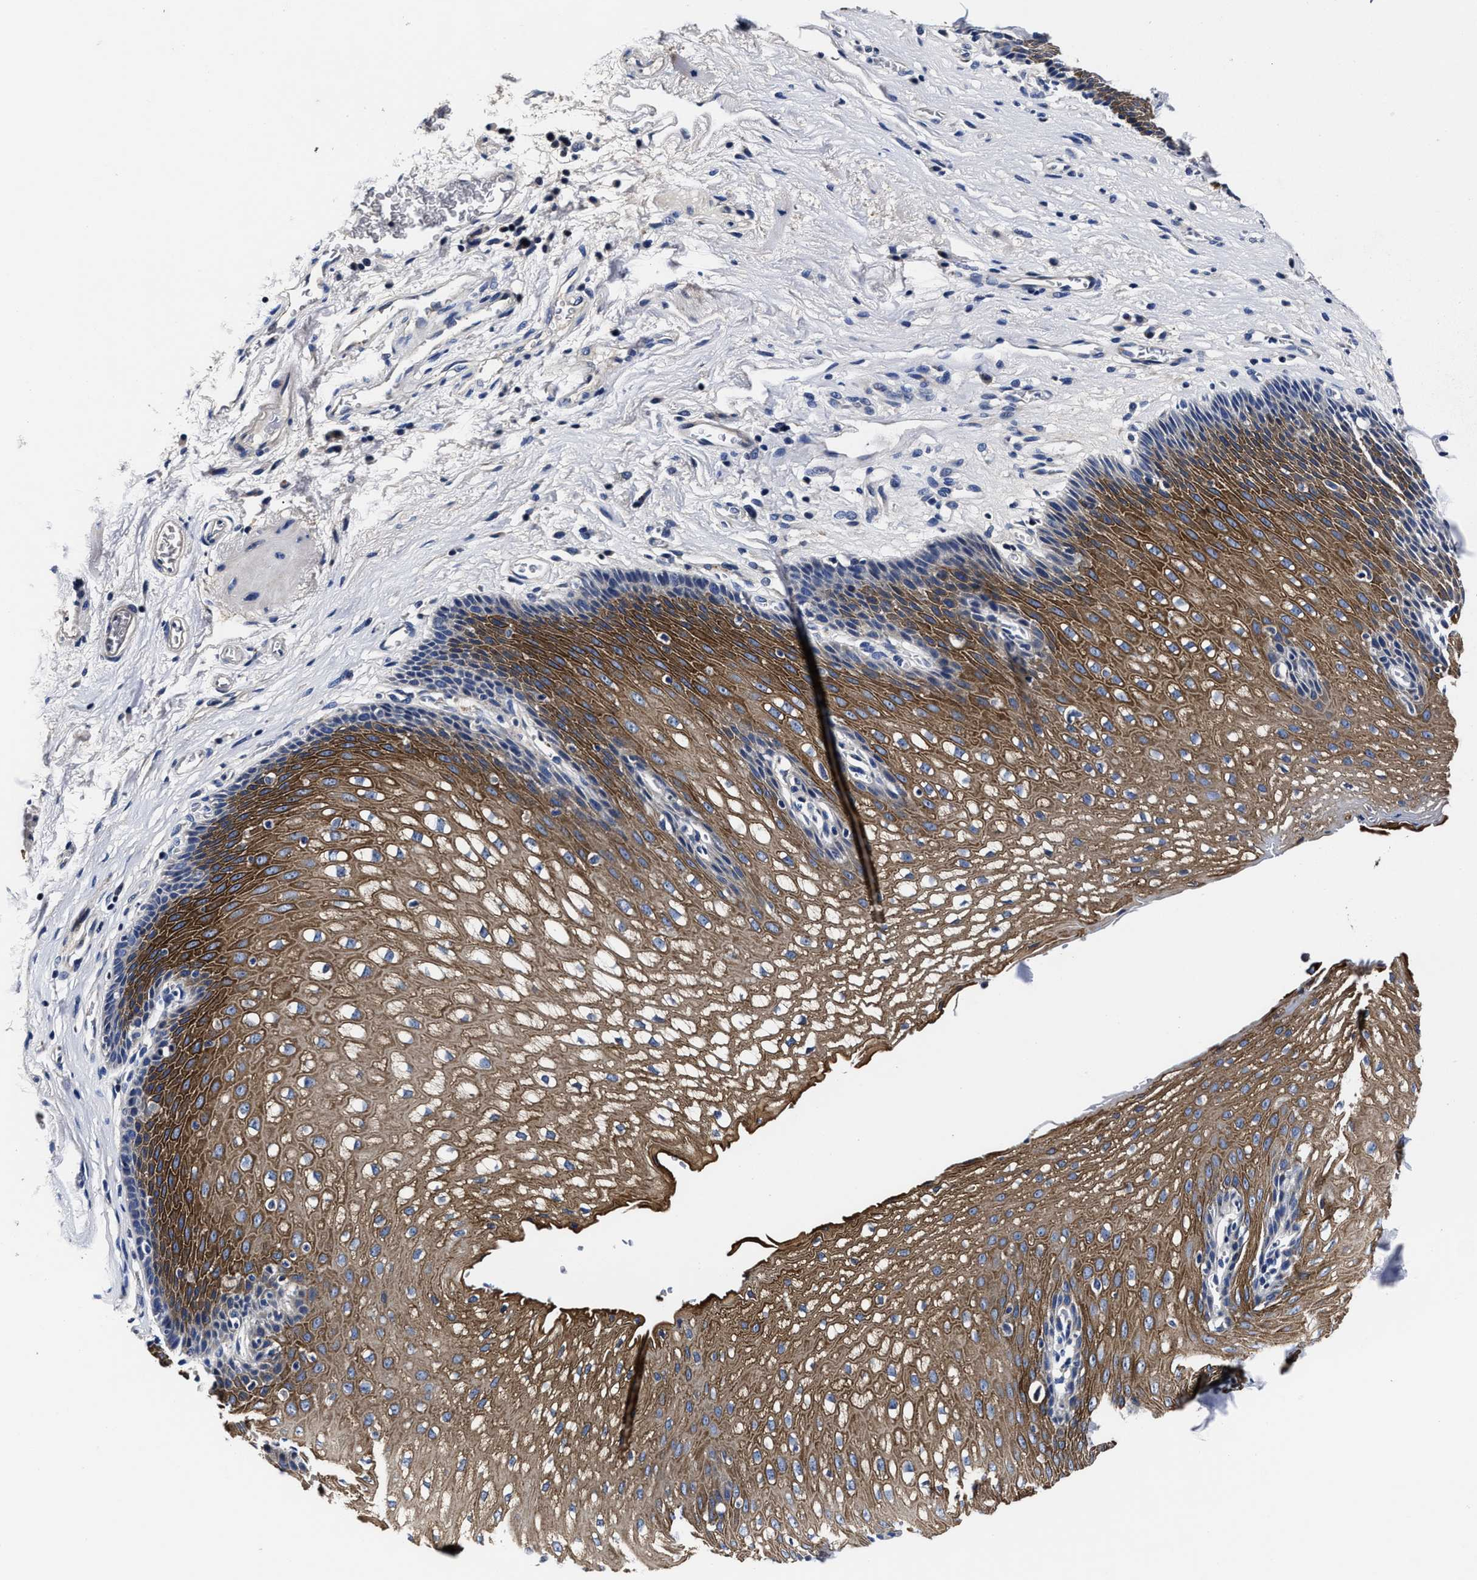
{"staining": {"intensity": "strong", "quantity": ">75%", "location": "cytoplasmic/membranous"}, "tissue": "esophagus", "cell_type": "Squamous epithelial cells", "image_type": "normal", "snomed": [{"axis": "morphology", "description": "Normal tissue, NOS"}, {"axis": "topography", "description": "Esophagus"}], "caption": "A brown stain labels strong cytoplasmic/membranous expression of a protein in squamous epithelial cells of normal esophagus. (brown staining indicates protein expression, while blue staining denotes nuclei).", "gene": "OLFML2A", "patient": {"sex": "male", "age": 48}}